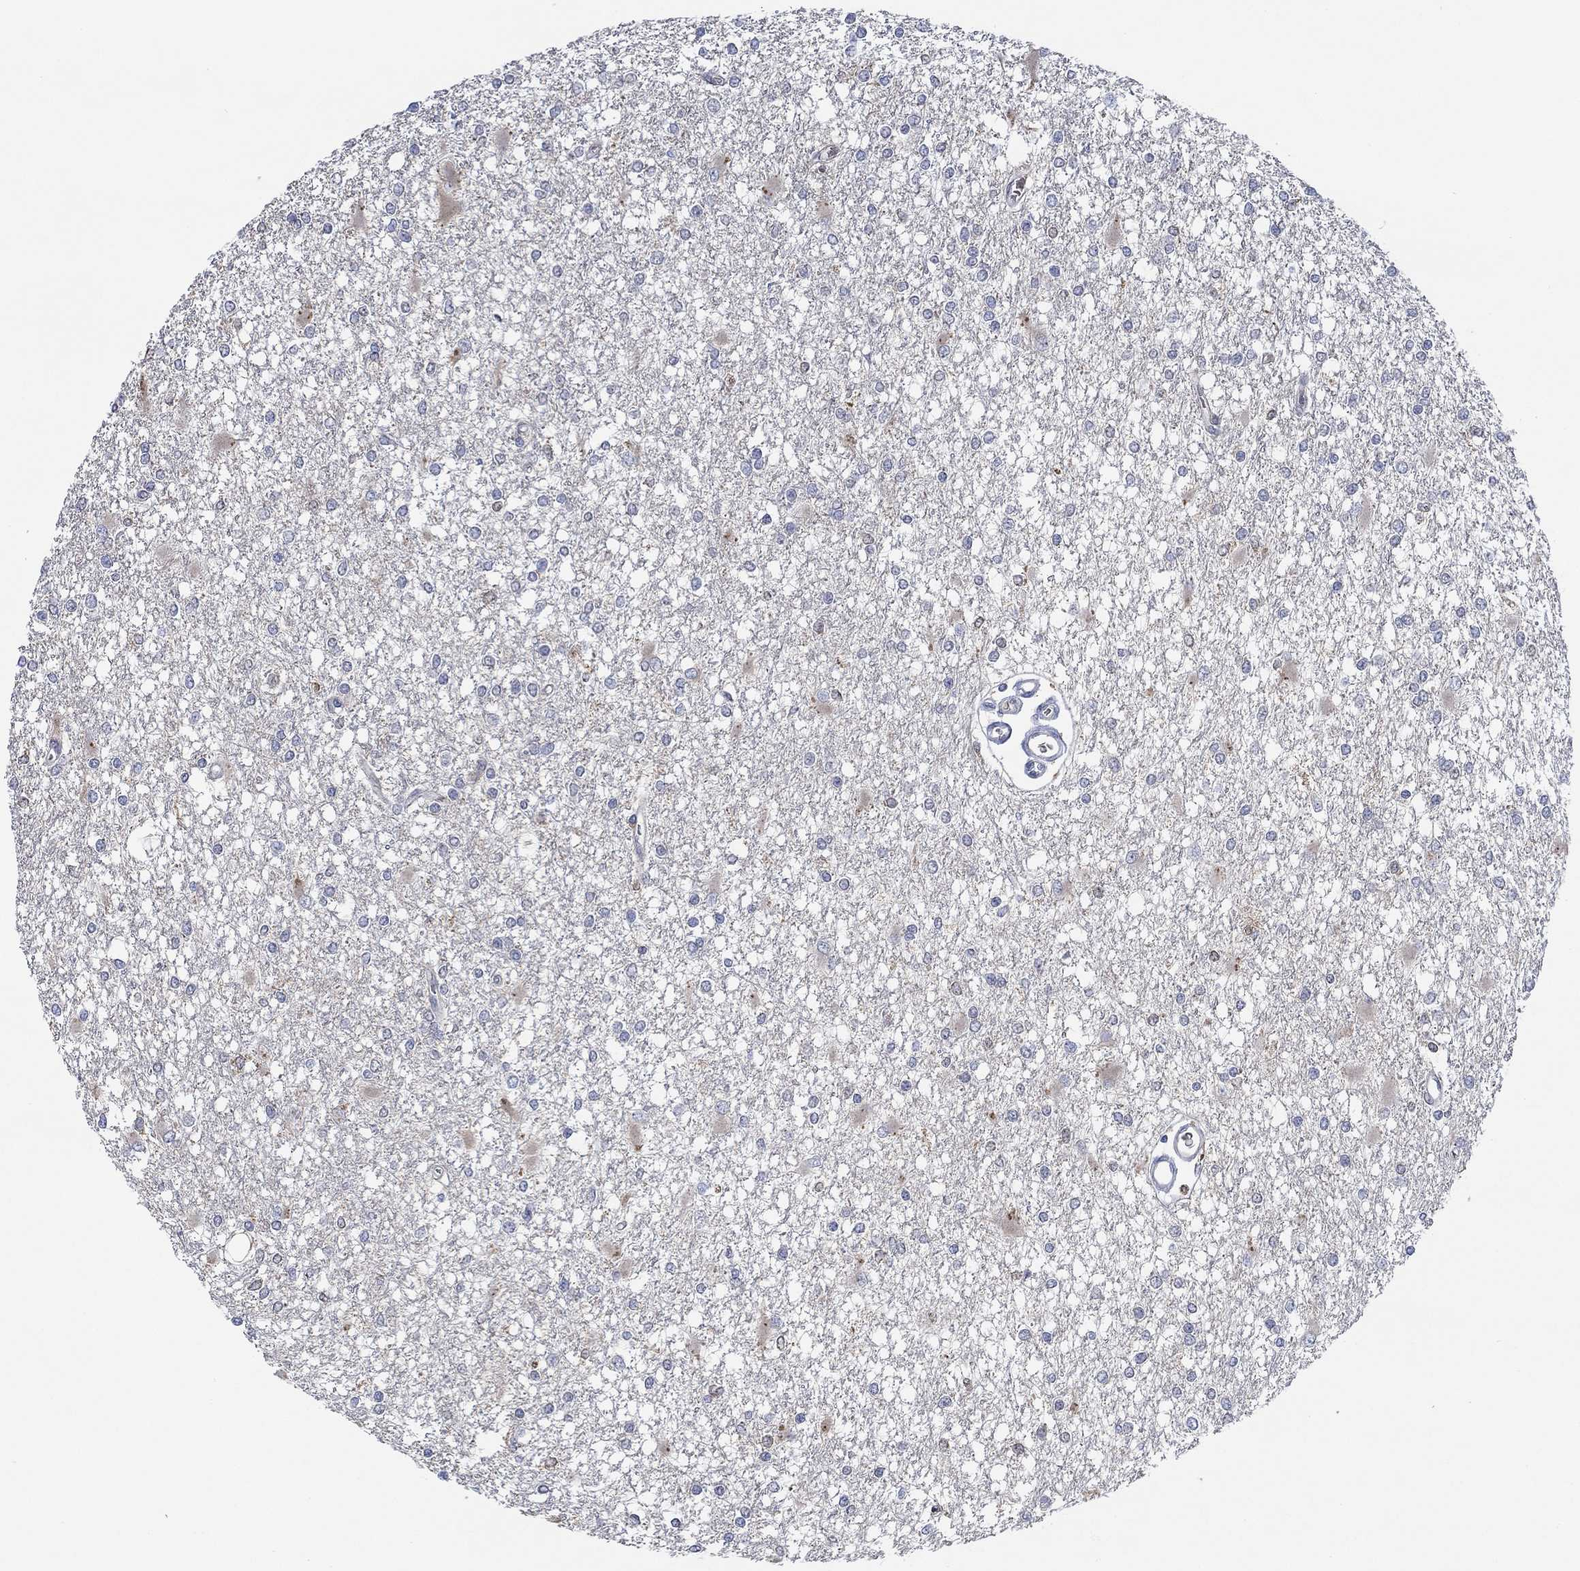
{"staining": {"intensity": "negative", "quantity": "none", "location": "none"}, "tissue": "glioma", "cell_type": "Tumor cells", "image_type": "cancer", "snomed": [{"axis": "morphology", "description": "Glioma, malignant, High grade"}, {"axis": "topography", "description": "Cerebral cortex"}], "caption": "There is no significant expression in tumor cells of glioma. (DAB immunohistochemistry (IHC) visualized using brightfield microscopy, high magnification).", "gene": "MPP1", "patient": {"sex": "male", "age": 79}}